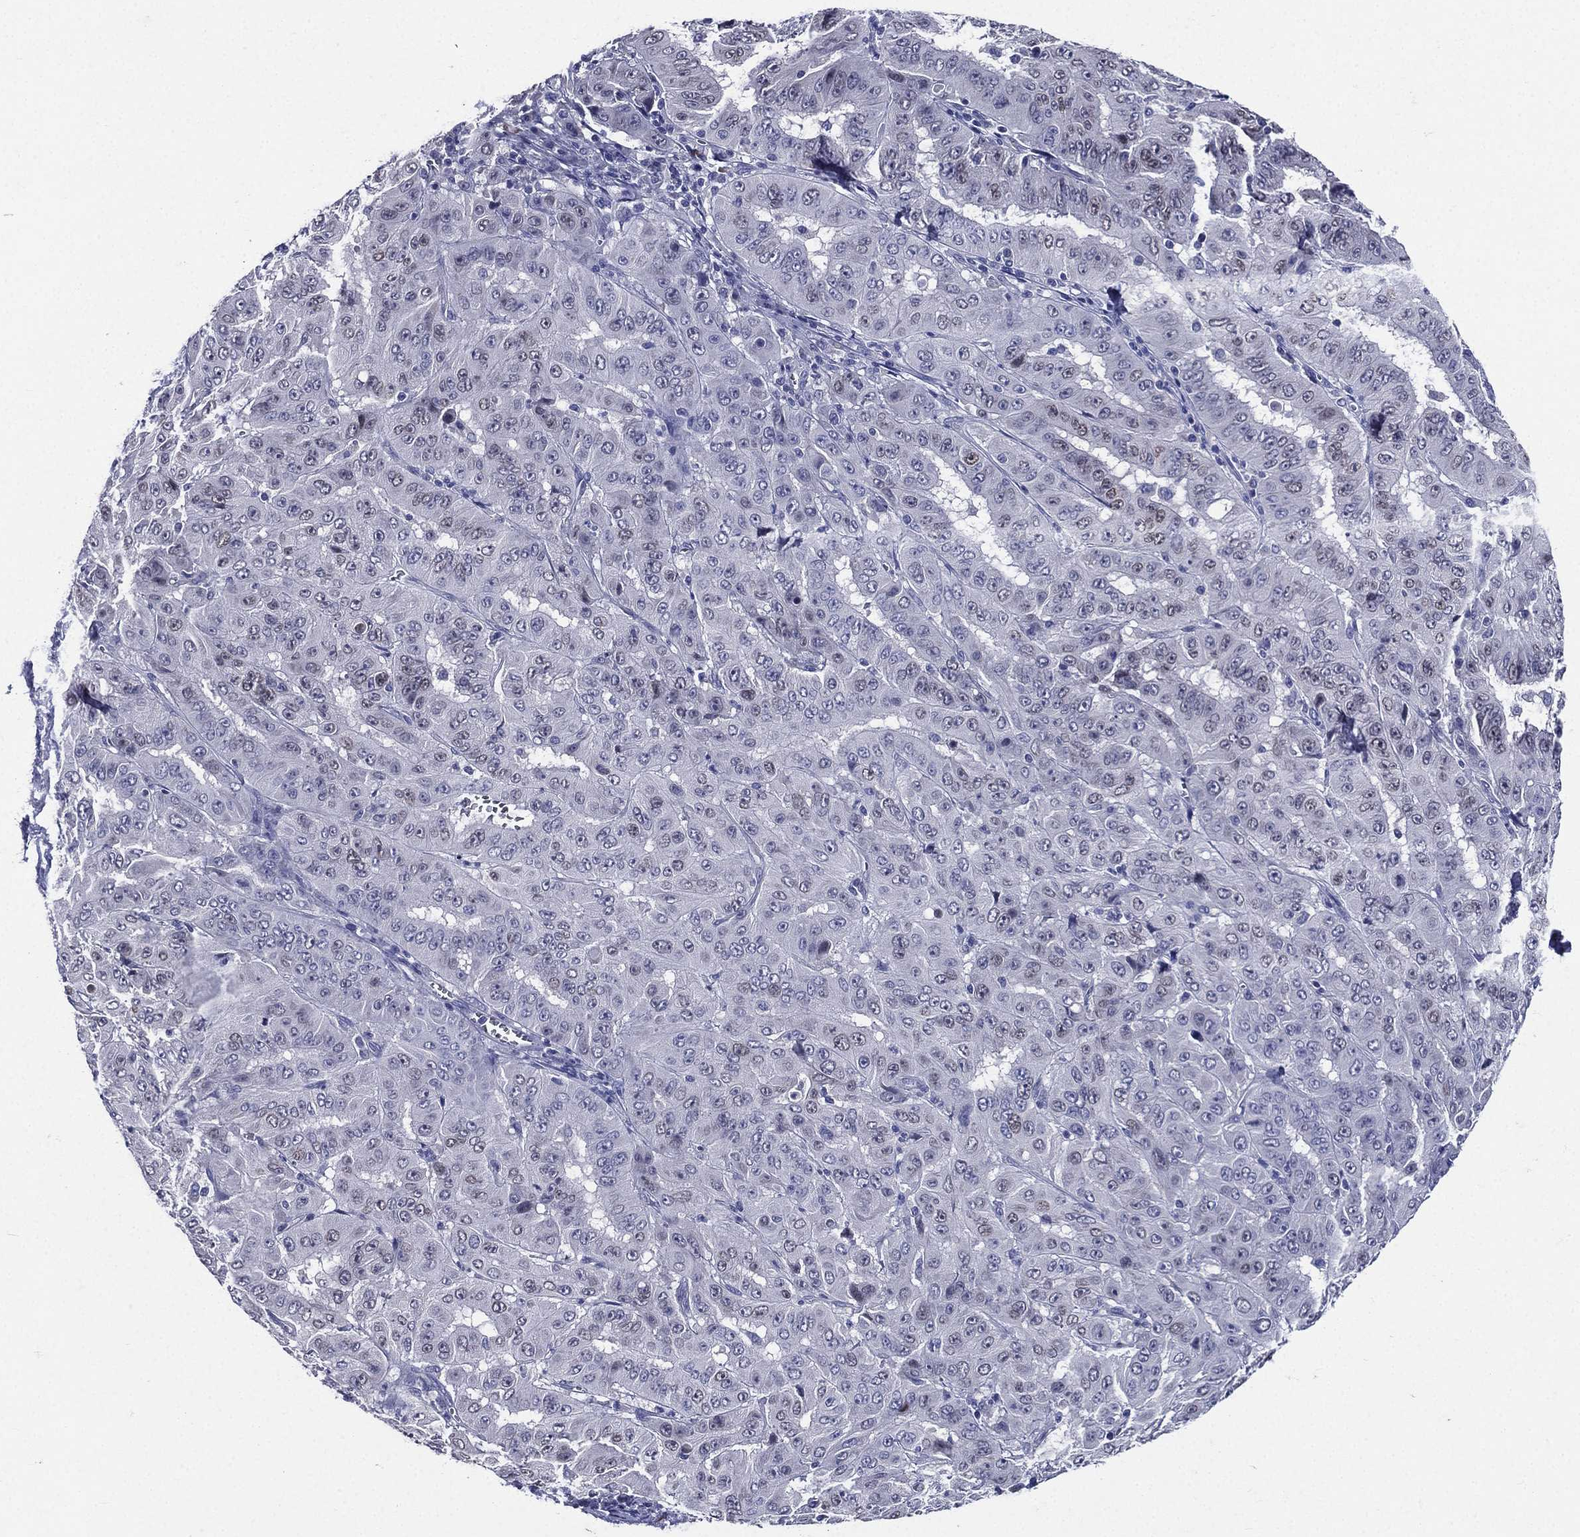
{"staining": {"intensity": "negative", "quantity": "none", "location": "none"}, "tissue": "pancreatic cancer", "cell_type": "Tumor cells", "image_type": "cancer", "snomed": [{"axis": "morphology", "description": "Adenocarcinoma, NOS"}, {"axis": "topography", "description": "Pancreas"}], "caption": "Immunohistochemical staining of human pancreatic cancer demonstrates no significant staining in tumor cells.", "gene": "TGM1", "patient": {"sex": "male", "age": 63}}